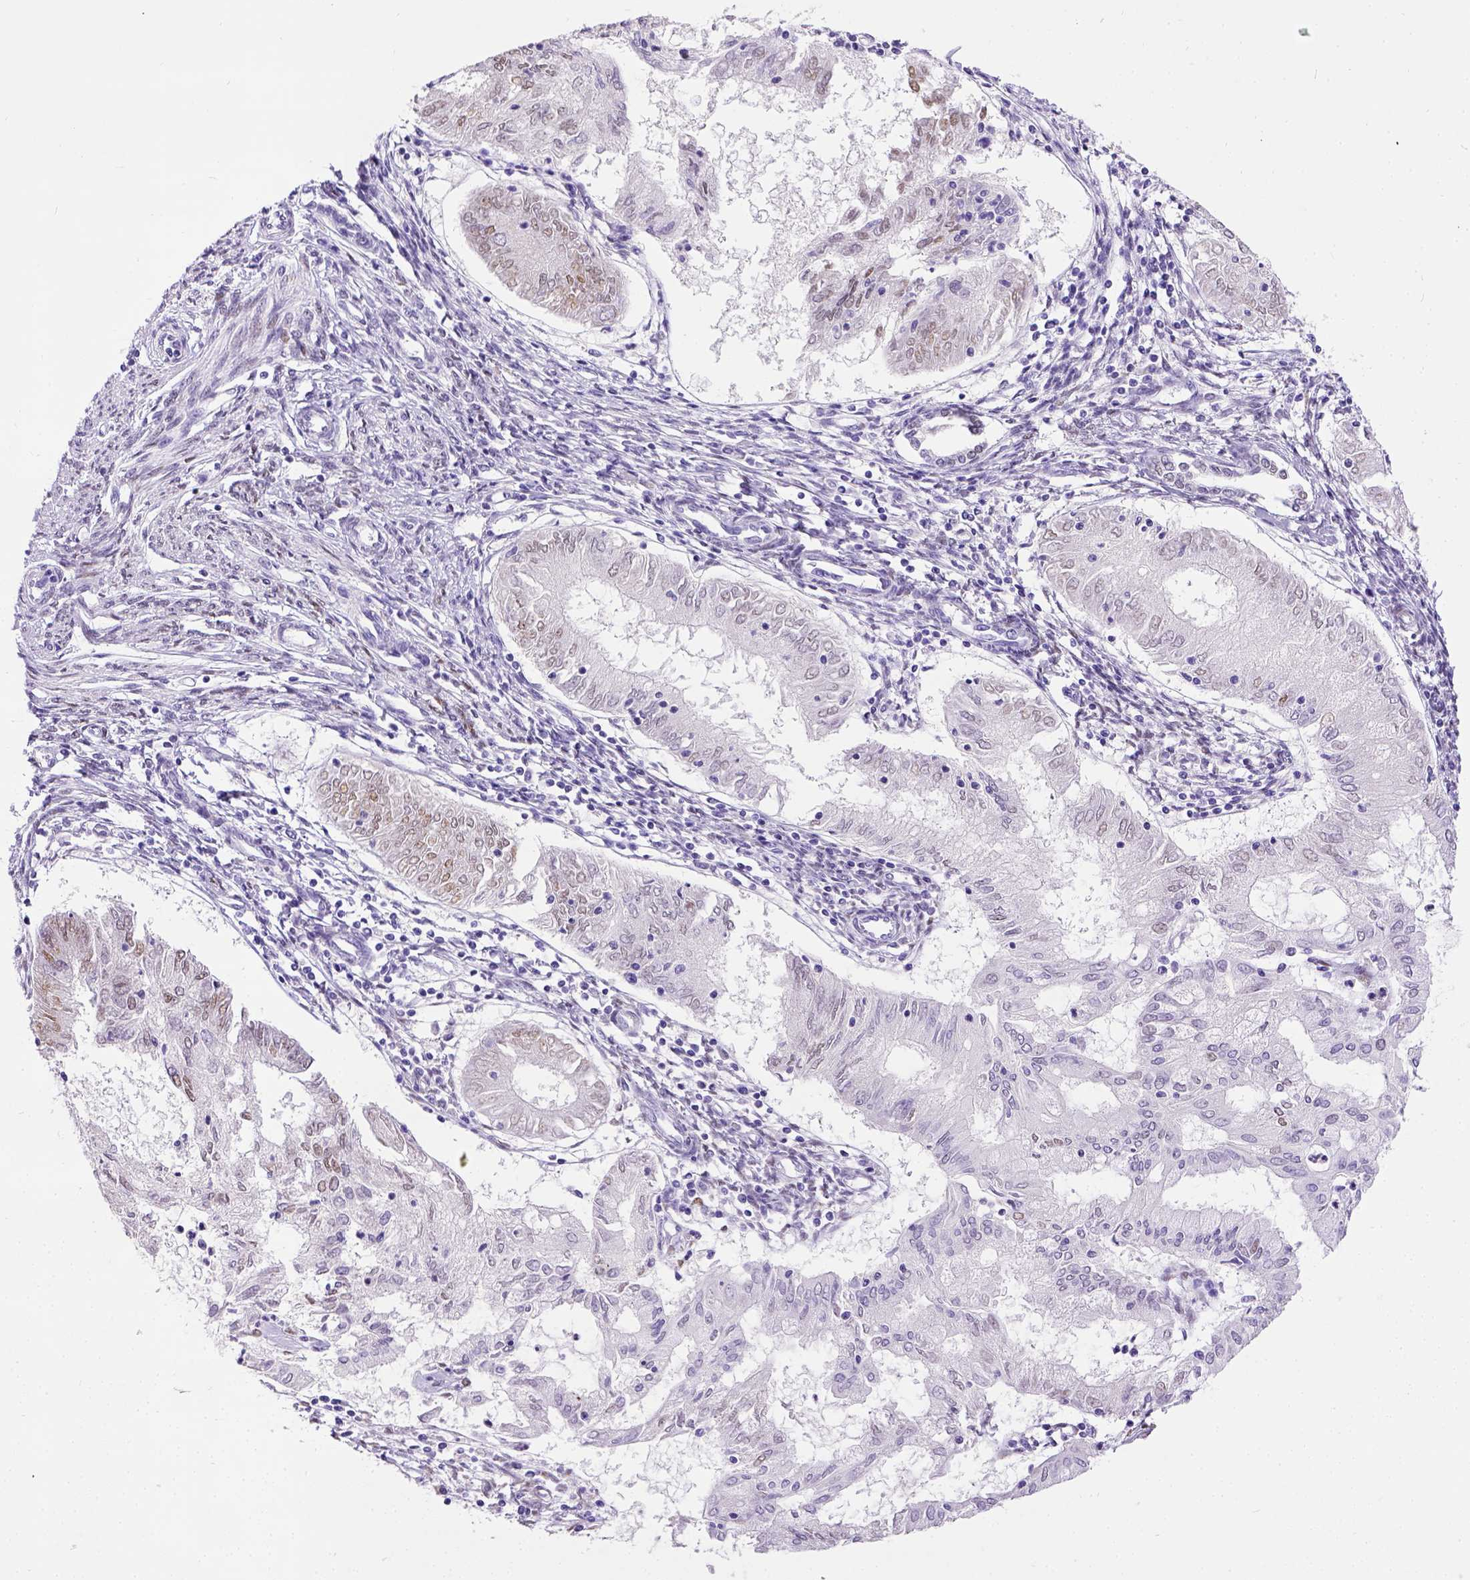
{"staining": {"intensity": "weak", "quantity": "25%-75%", "location": "nuclear"}, "tissue": "endometrial cancer", "cell_type": "Tumor cells", "image_type": "cancer", "snomed": [{"axis": "morphology", "description": "Adenocarcinoma, NOS"}, {"axis": "topography", "description": "Endometrium"}], "caption": "Protein expression analysis of human endometrial cancer reveals weak nuclear positivity in approximately 25%-75% of tumor cells.", "gene": "ESR1", "patient": {"sex": "female", "age": 68}}